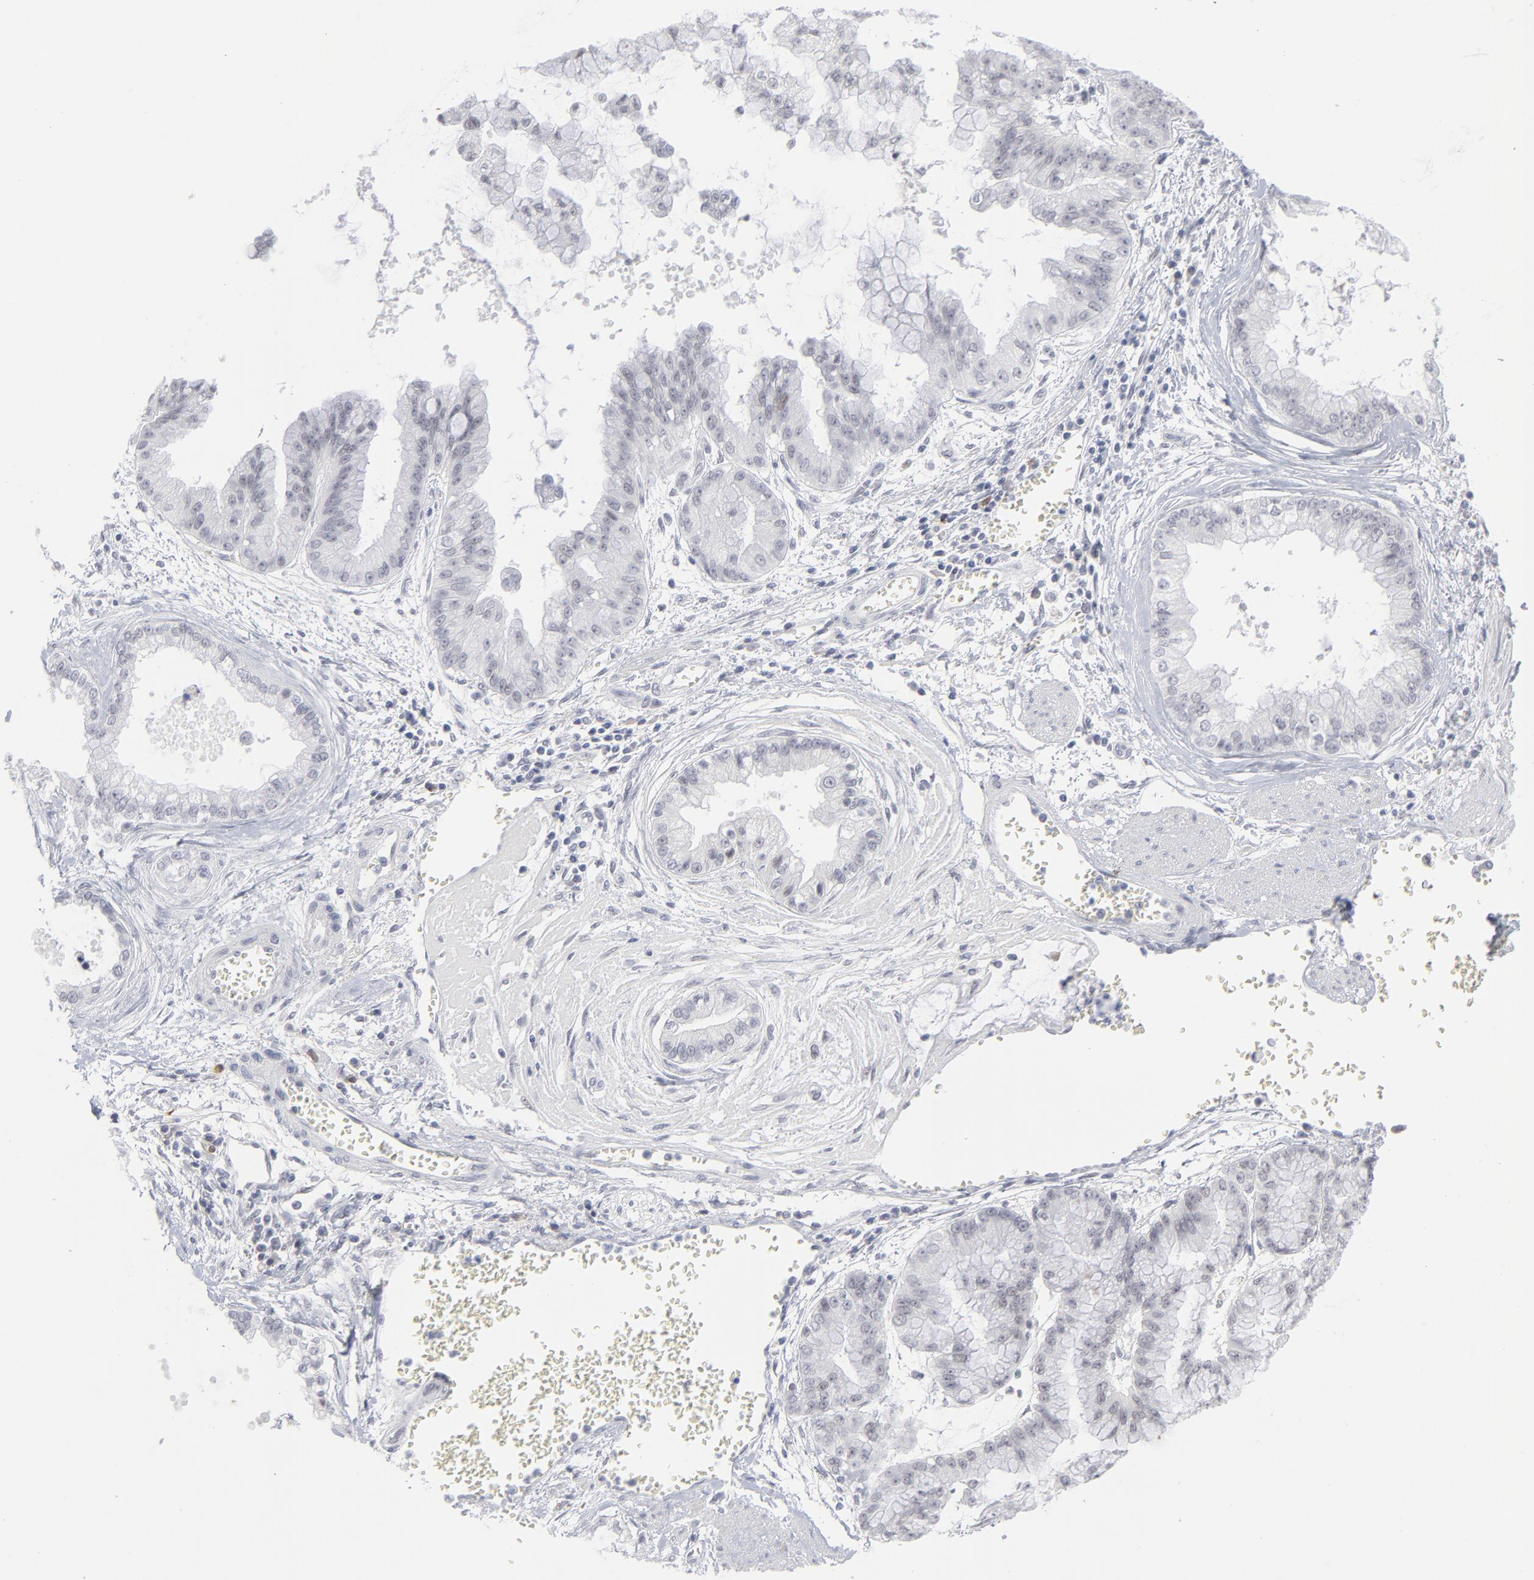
{"staining": {"intensity": "negative", "quantity": "none", "location": "none"}, "tissue": "liver cancer", "cell_type": "Tumor cells", "image_type": "cancer", "snomed": [{"axis": "morphology", "description": "Cholangiocarcinoma"}, {"axis": "topography", "description": "Liver"}], "caption": "A micrograph of human liver cholangiocarcinoma is negative for staining in tumor cells.", "gene": "CCR2", "patient": {"sex": "female", "age": 79}}